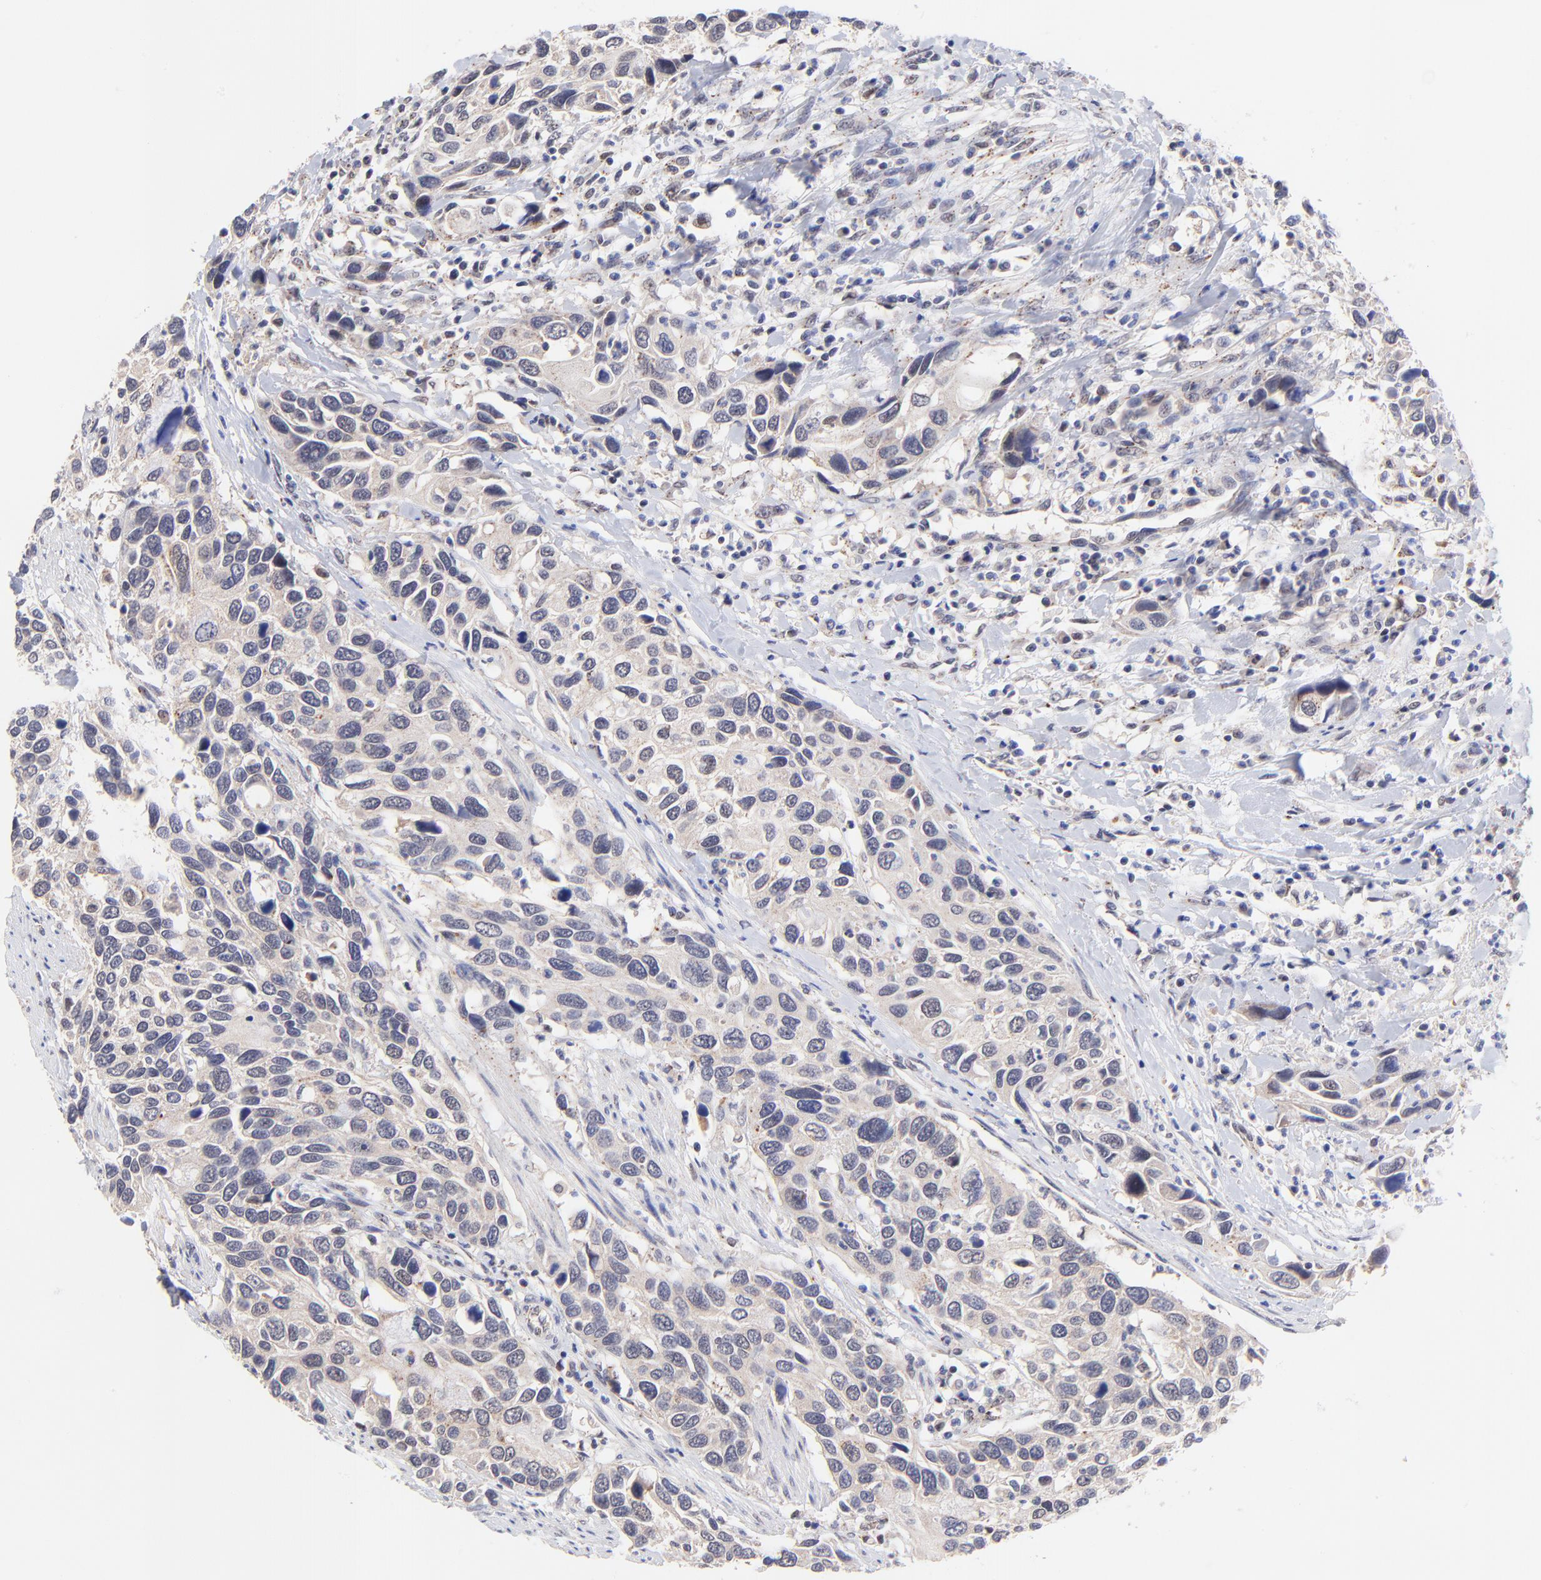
{"staining": {"intensity": "weak", "quantity": ">75%", "location": "cytoplasmic/membranous"}, "tissue": "urothelial cancer", "cell_type": "Tumor cells", "image_type": "cancer", "snomed": [{"axis": "morphology", "description": "Urothelial carcinoma, High grade"}, {"axis": "topography", "description": "Urinary bladder"}], "caption": "A histopathology image of urothelial carcinoma (high-grade) stained for a protein demonstrates weak cytoplasmic/membranous brown staining in tumor cells. The staining was performed using DAB (3,3'-diaminobenzidine) to visualize the protein expression in brown, while the nuclei were stained in blue with hematoxylin (Magnification: 20x).", "gene": "ZNF747", "patient": {"sex": "male", "age": 66}}